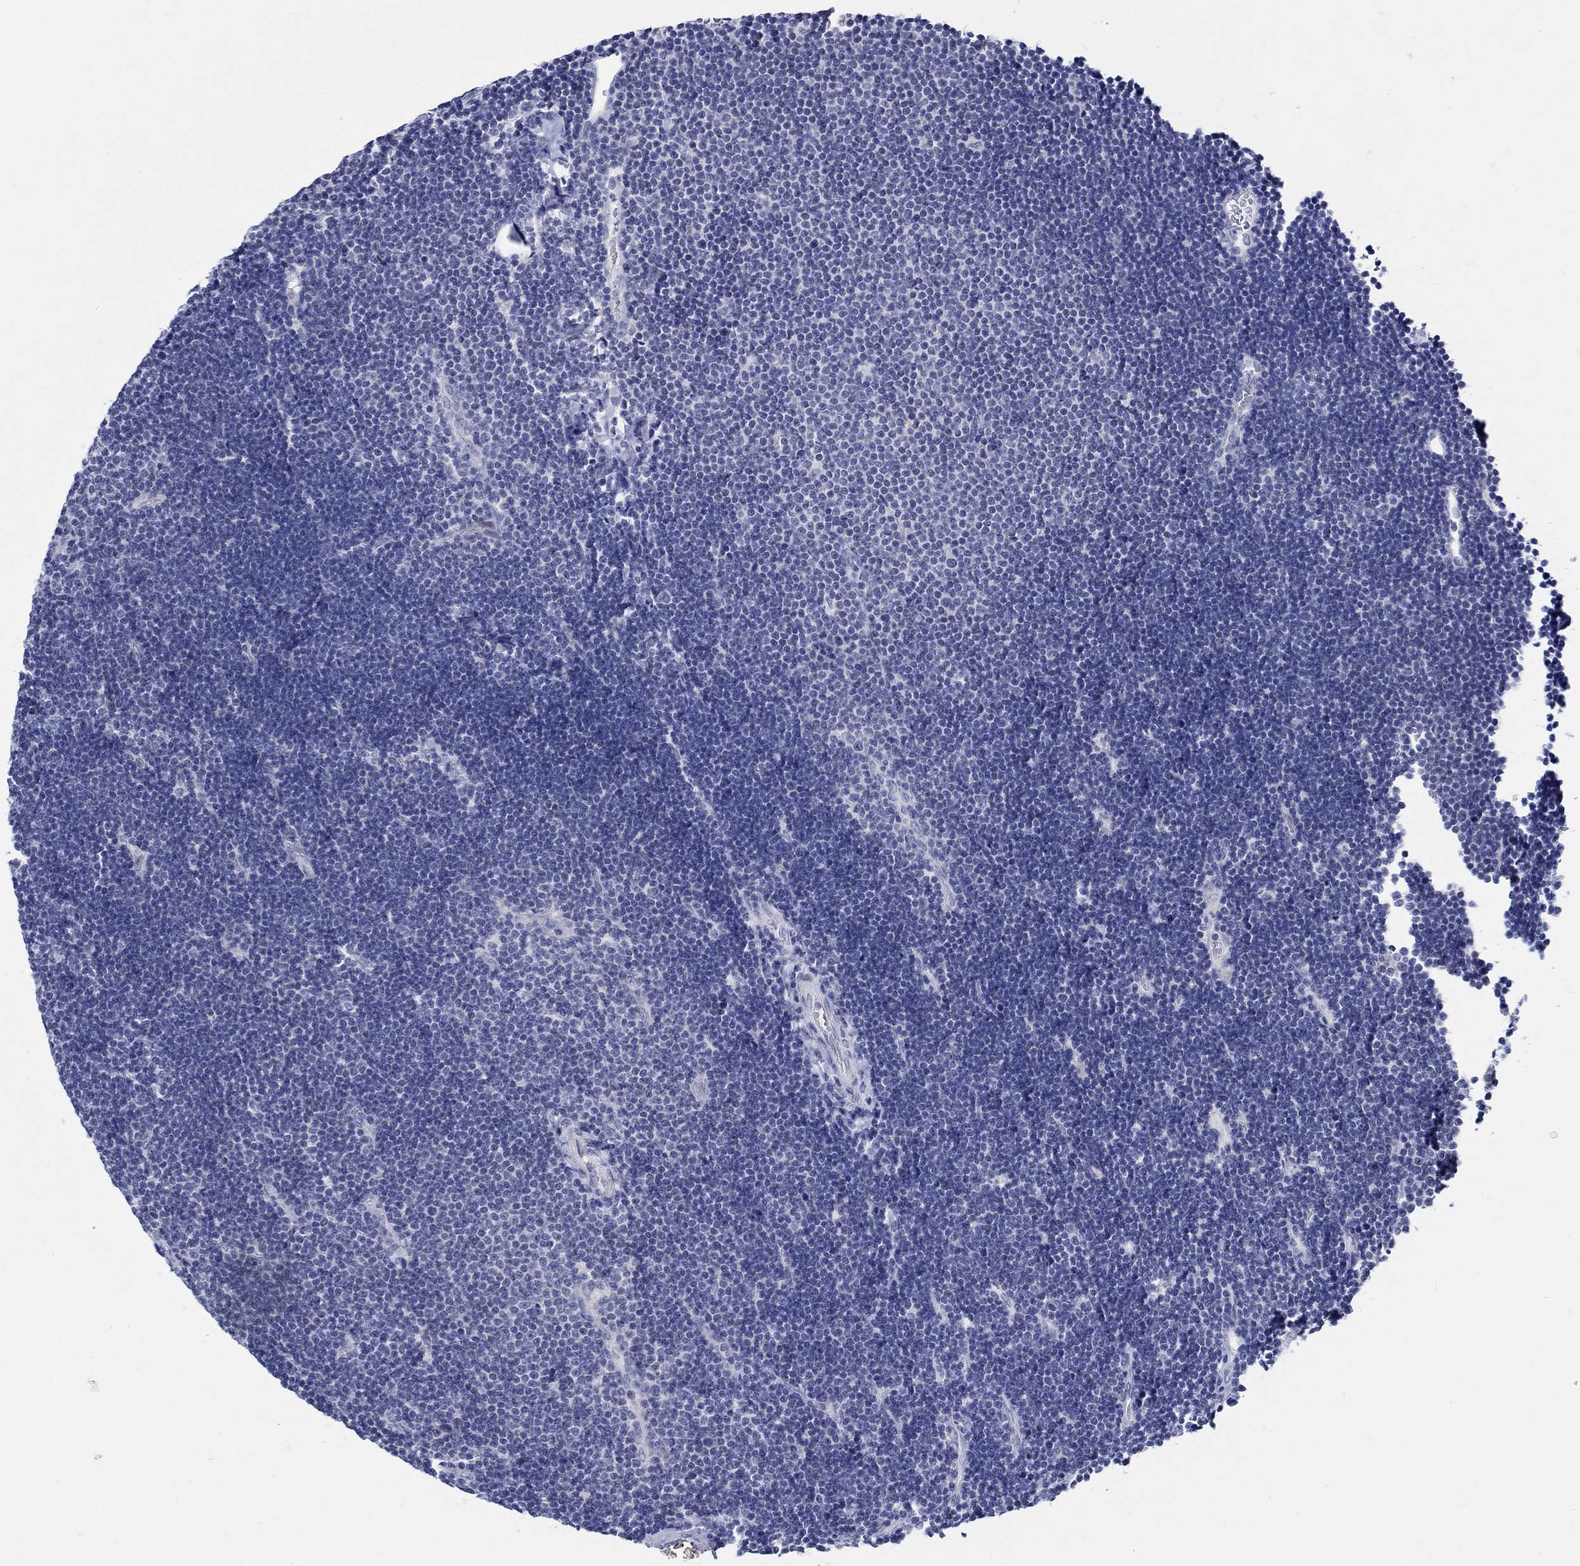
{"staining": {"intensity": "negative", "quantity": "none", "location": "none"}, "tissue": "lymphoma", "cell_type": "Tumor cells", "image_type": "cancer", "snomed": [{"axis": "morphology", "description": "Malignant lymphoma, non-Hodgkin's type, Low grade"}, {"axis": "topography", "description": "Brain"}], "caption": "Immunohistochemical staining of lymphoma exhibits no significant staining in tumor cells.", "gene": "CETN1", "patient": {"sex": "female", "age": 66}}